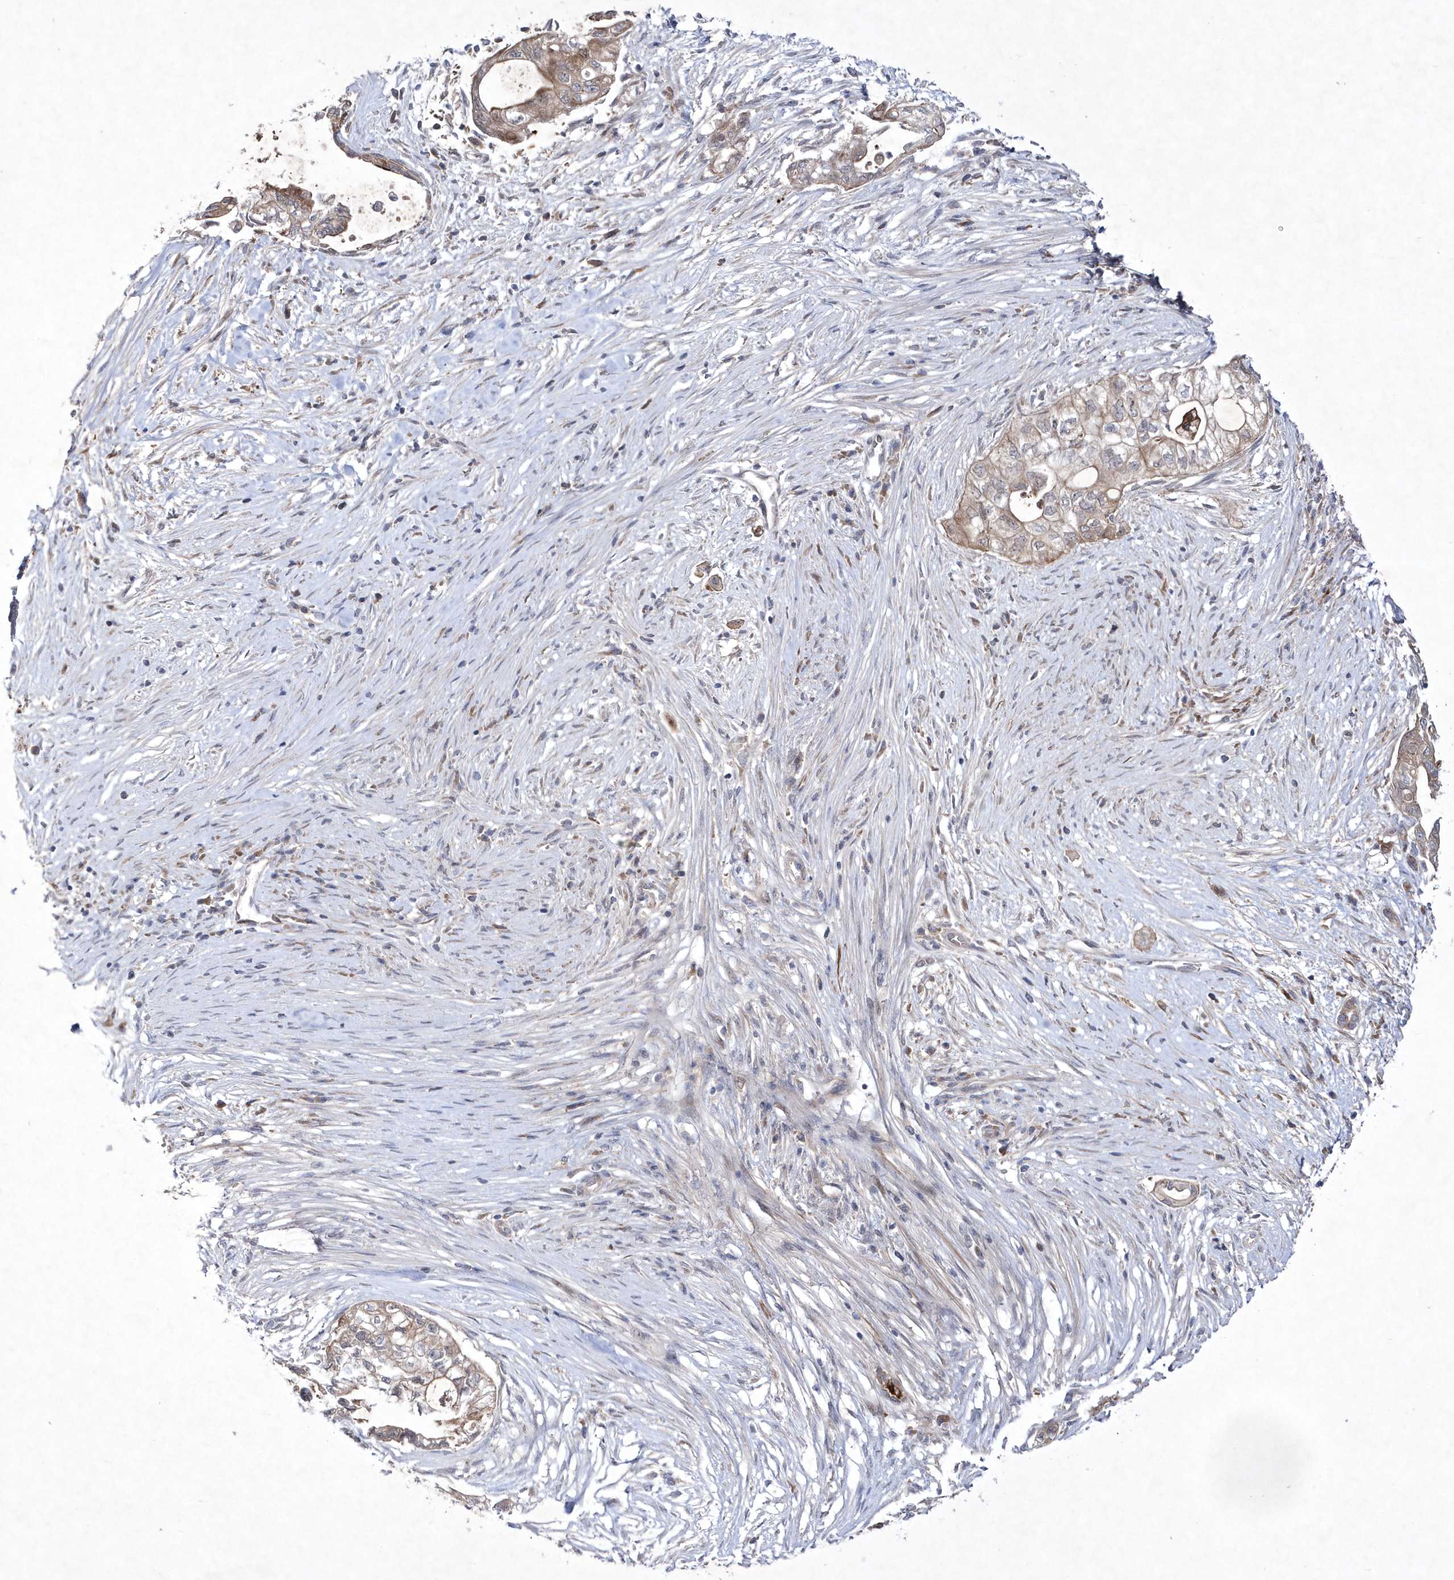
{"staining": {"intensity": "weak", "quantity": ">75%", "location": "cytoplasmic/membranous"}, "tissue": "pancreatic cancer", "cell_type": "Tumor cells", "image_type": "cancer", "snomed": [{"axis": "morphology", "description": "Adenocarcinoma, NOS"}, {"axis": "topography", "description": "Pancreas"}], "caption": "Immunohistochemistry (DAB (3,3'-diaminobenzidine)) staining of human pancreatic cancer displays weak cytoplasmic/membranous protein expression in about >75% of tumor cells.", "gene": "DSPP", "patient": {"sex": "male", "age": 72}}